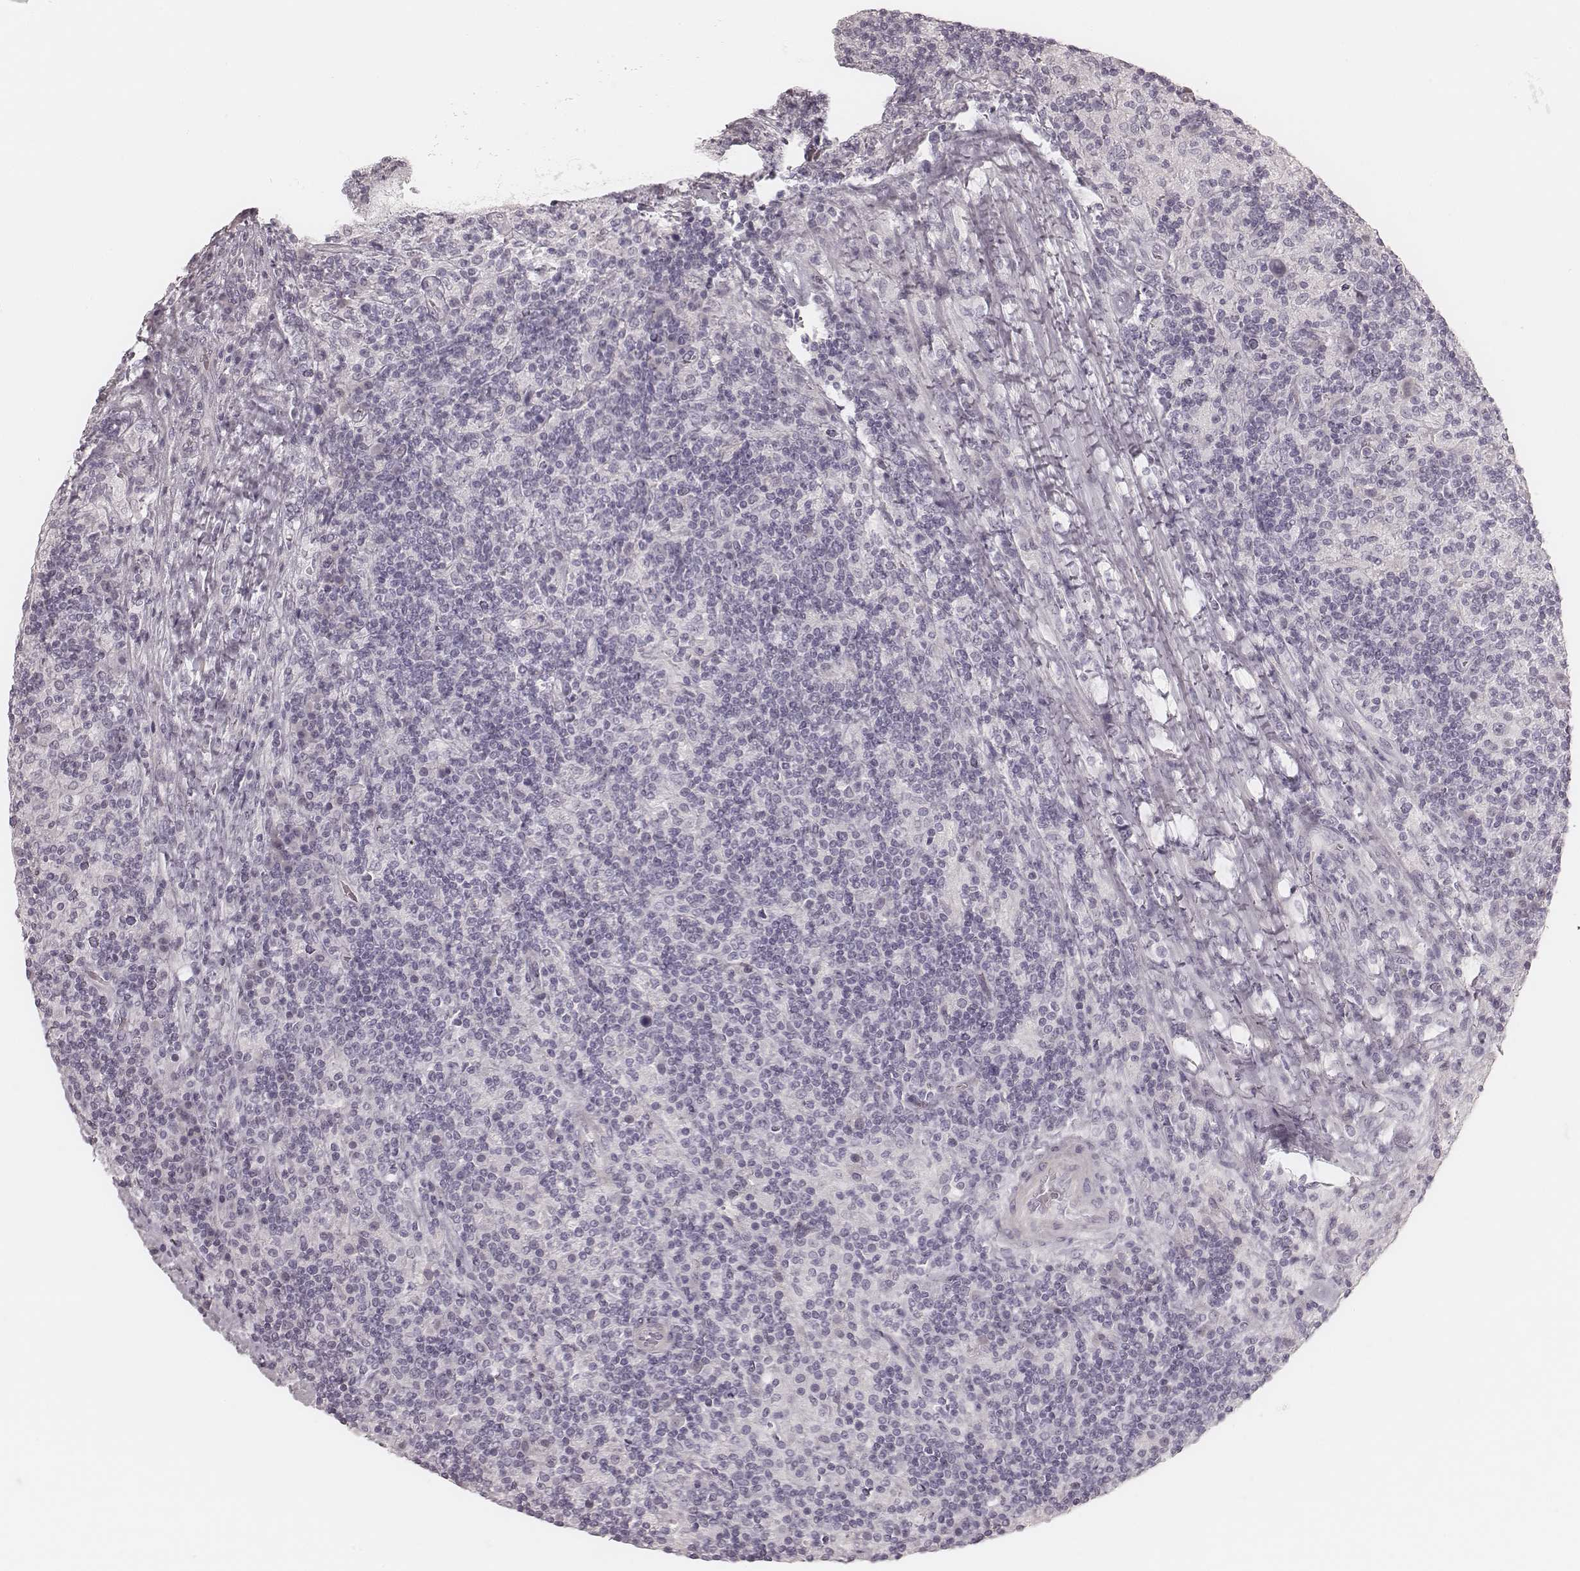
{"staining": {"intensity": "negative", "quantity": "none", "location": "none"}, "tissue": "lymphoma", "cell_type": "Tumor cells", "image_type": "cancer", "snomed": [{"axis": "morphology", "description": "Hodgkin's disease, NOS"}, {"axis": "topography", "description": "Lymph node"}], "caption": "Protein analysis of Hodgkin's disease shows no significant positivity in tumor cells.", "gene": "SPATA24", "patient": {"sex": "male", "age": 70}}